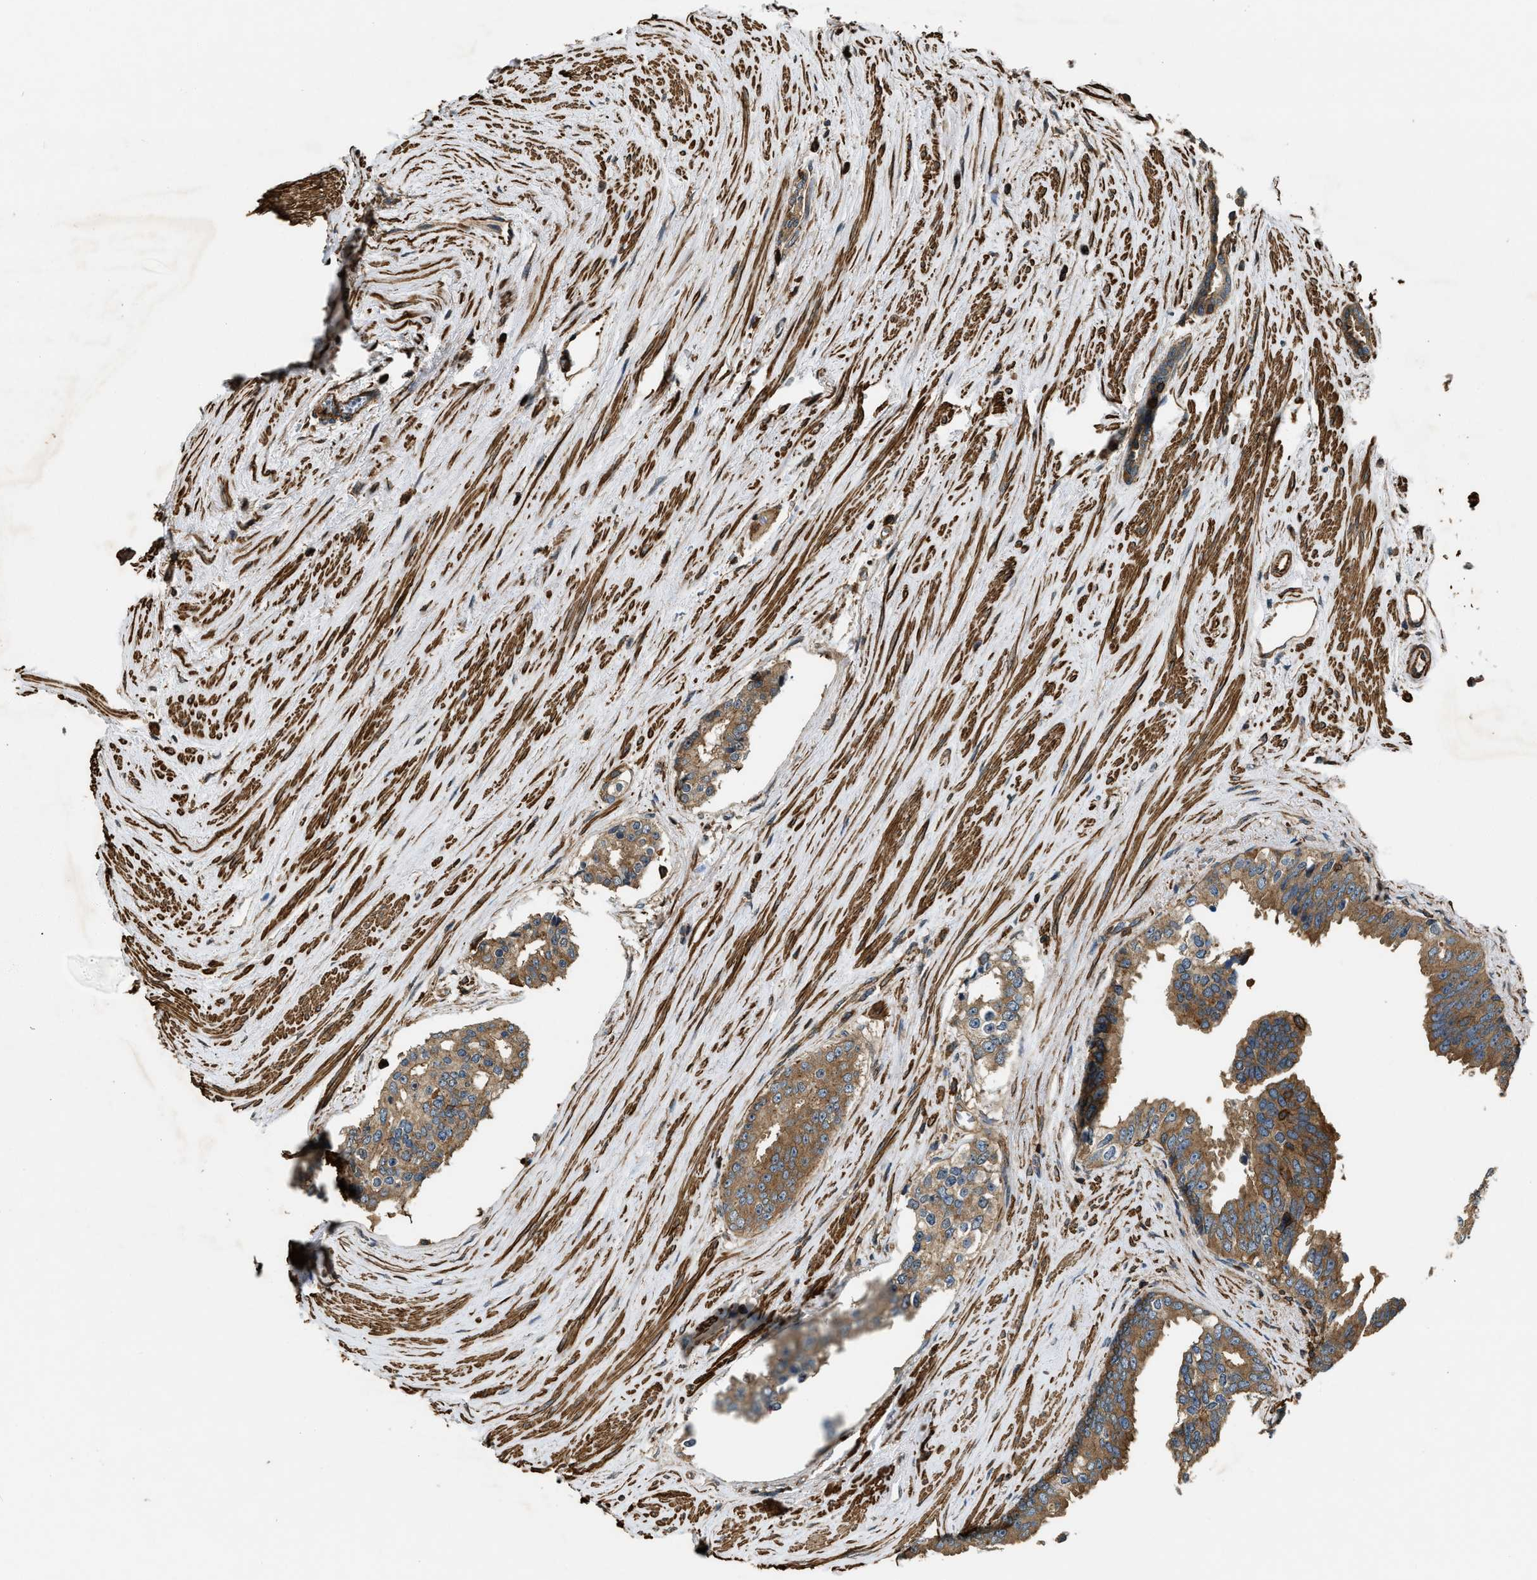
{"staining": {"intensity": "moderate", "quantity": ">75%", "location": "cytoplasmic/membranous"}, "tissue": "prostate cancer", "cell_type": "Tumor cells", "image_type": "cancer", "snomed": [{"axis": "morphology", "description": "Adenocarcinoma, High grade"}, {"axis": "topography", "description": "Prostate"}], "caption": "Brown immunohistochemical staining in human prostate adenocarcinoma (high-grade) demonstrates moderate cytoplasmic/membranous expression in about >75% of tumor cells.", "gene": "YARS1", "patient": {"sex": "male", "age": 71}}